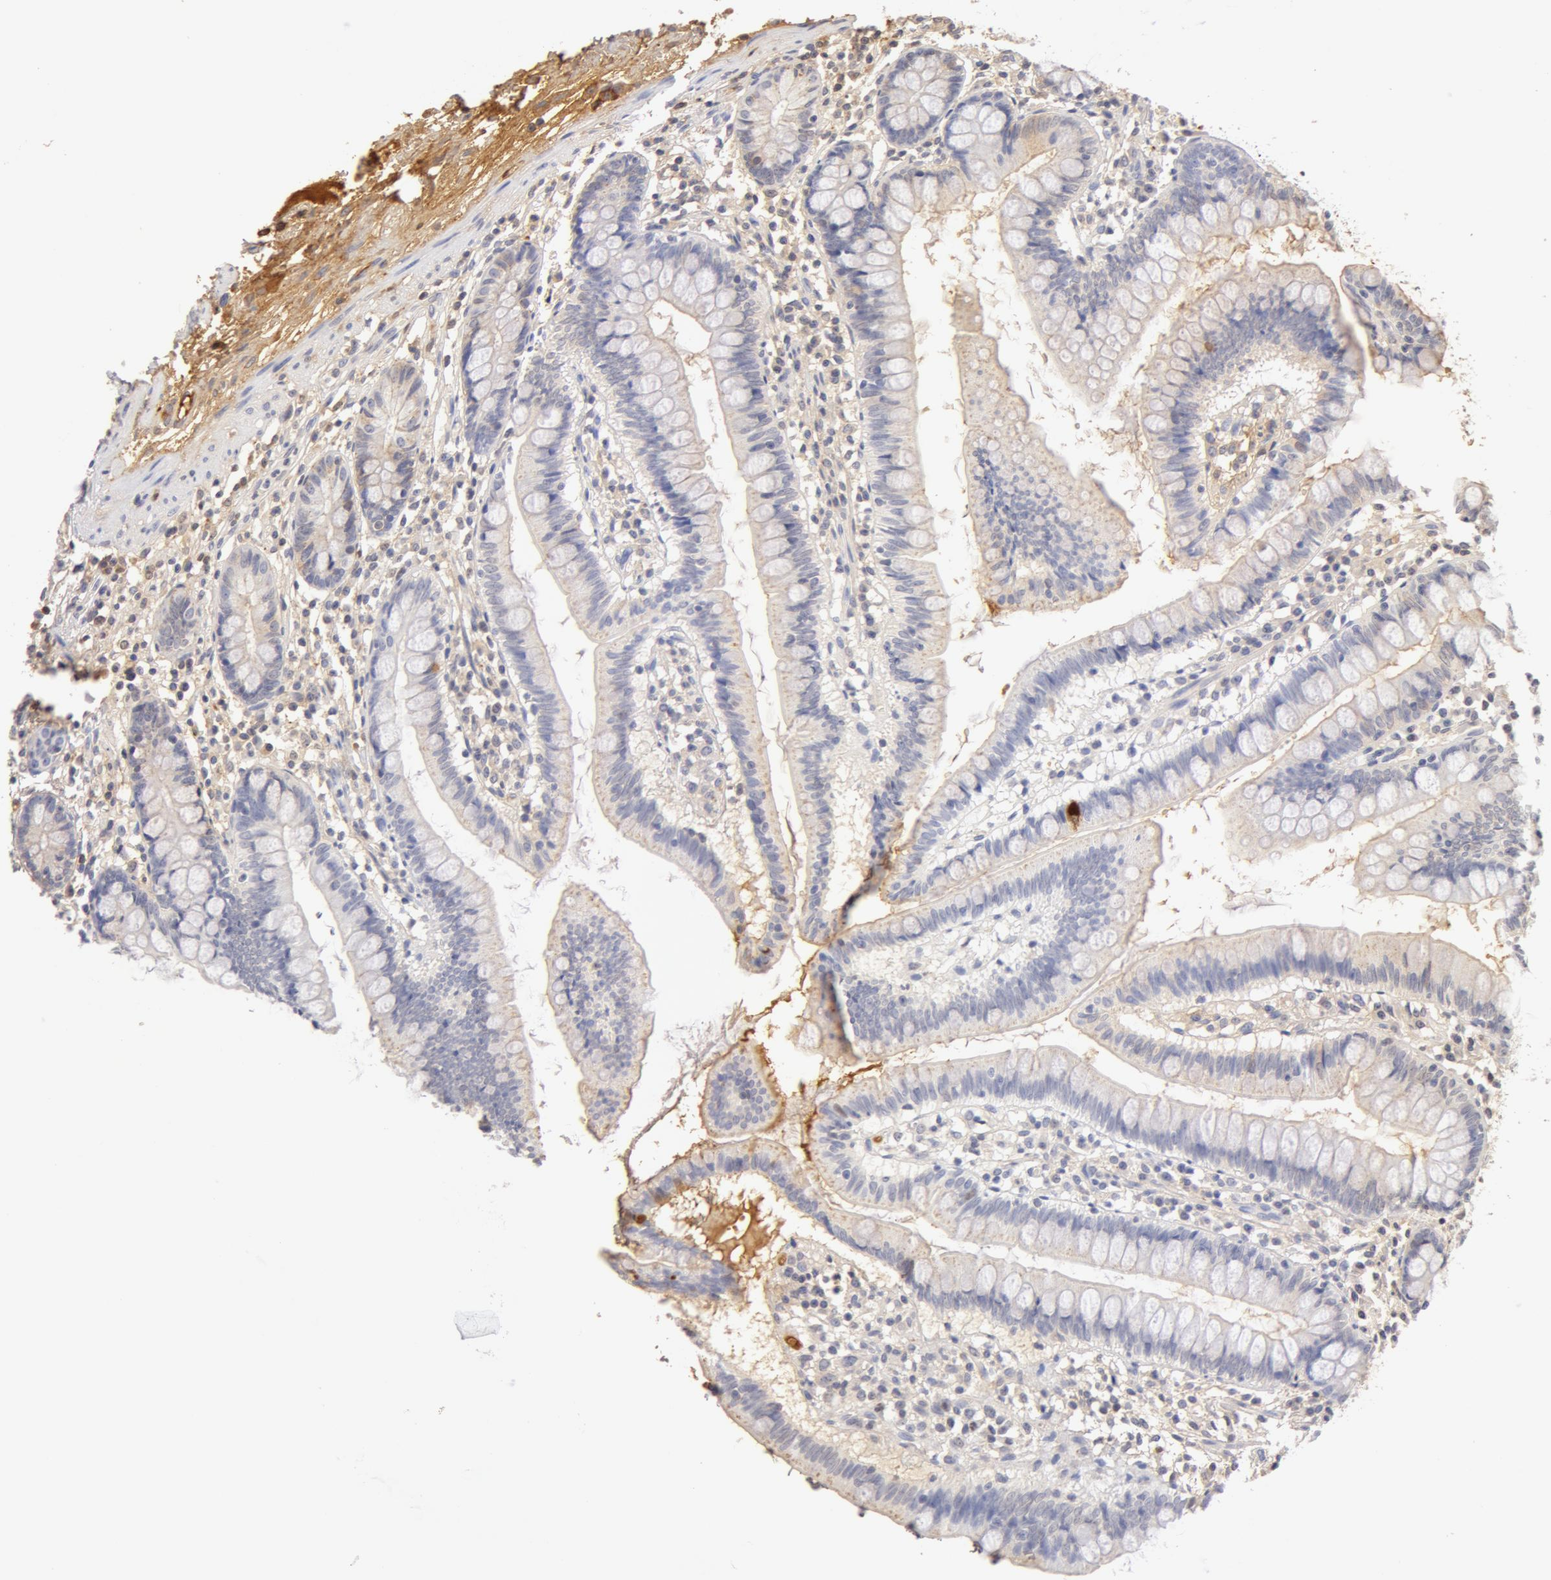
{"staining": {"intensity": "moderate", "quantity": "<25%", "location": "cytoplasmic/membranous"}, "tissue": "small intestine", "cell_type": "Glandular cells", "image_type": "normal", "snomed": [{"axis": "morphology", "description": "Normal tissue, NOS"}, {"axis": "topography", "description": "Small intestine"}], "caption": "IHC of unremarkable human small intestine demonstrates low levels of moderate cytoplasmic/membranous positivity in approximately <25% of glandular cells.", "gene": "GC", "patient": {"sex": "female", "age": 51}}